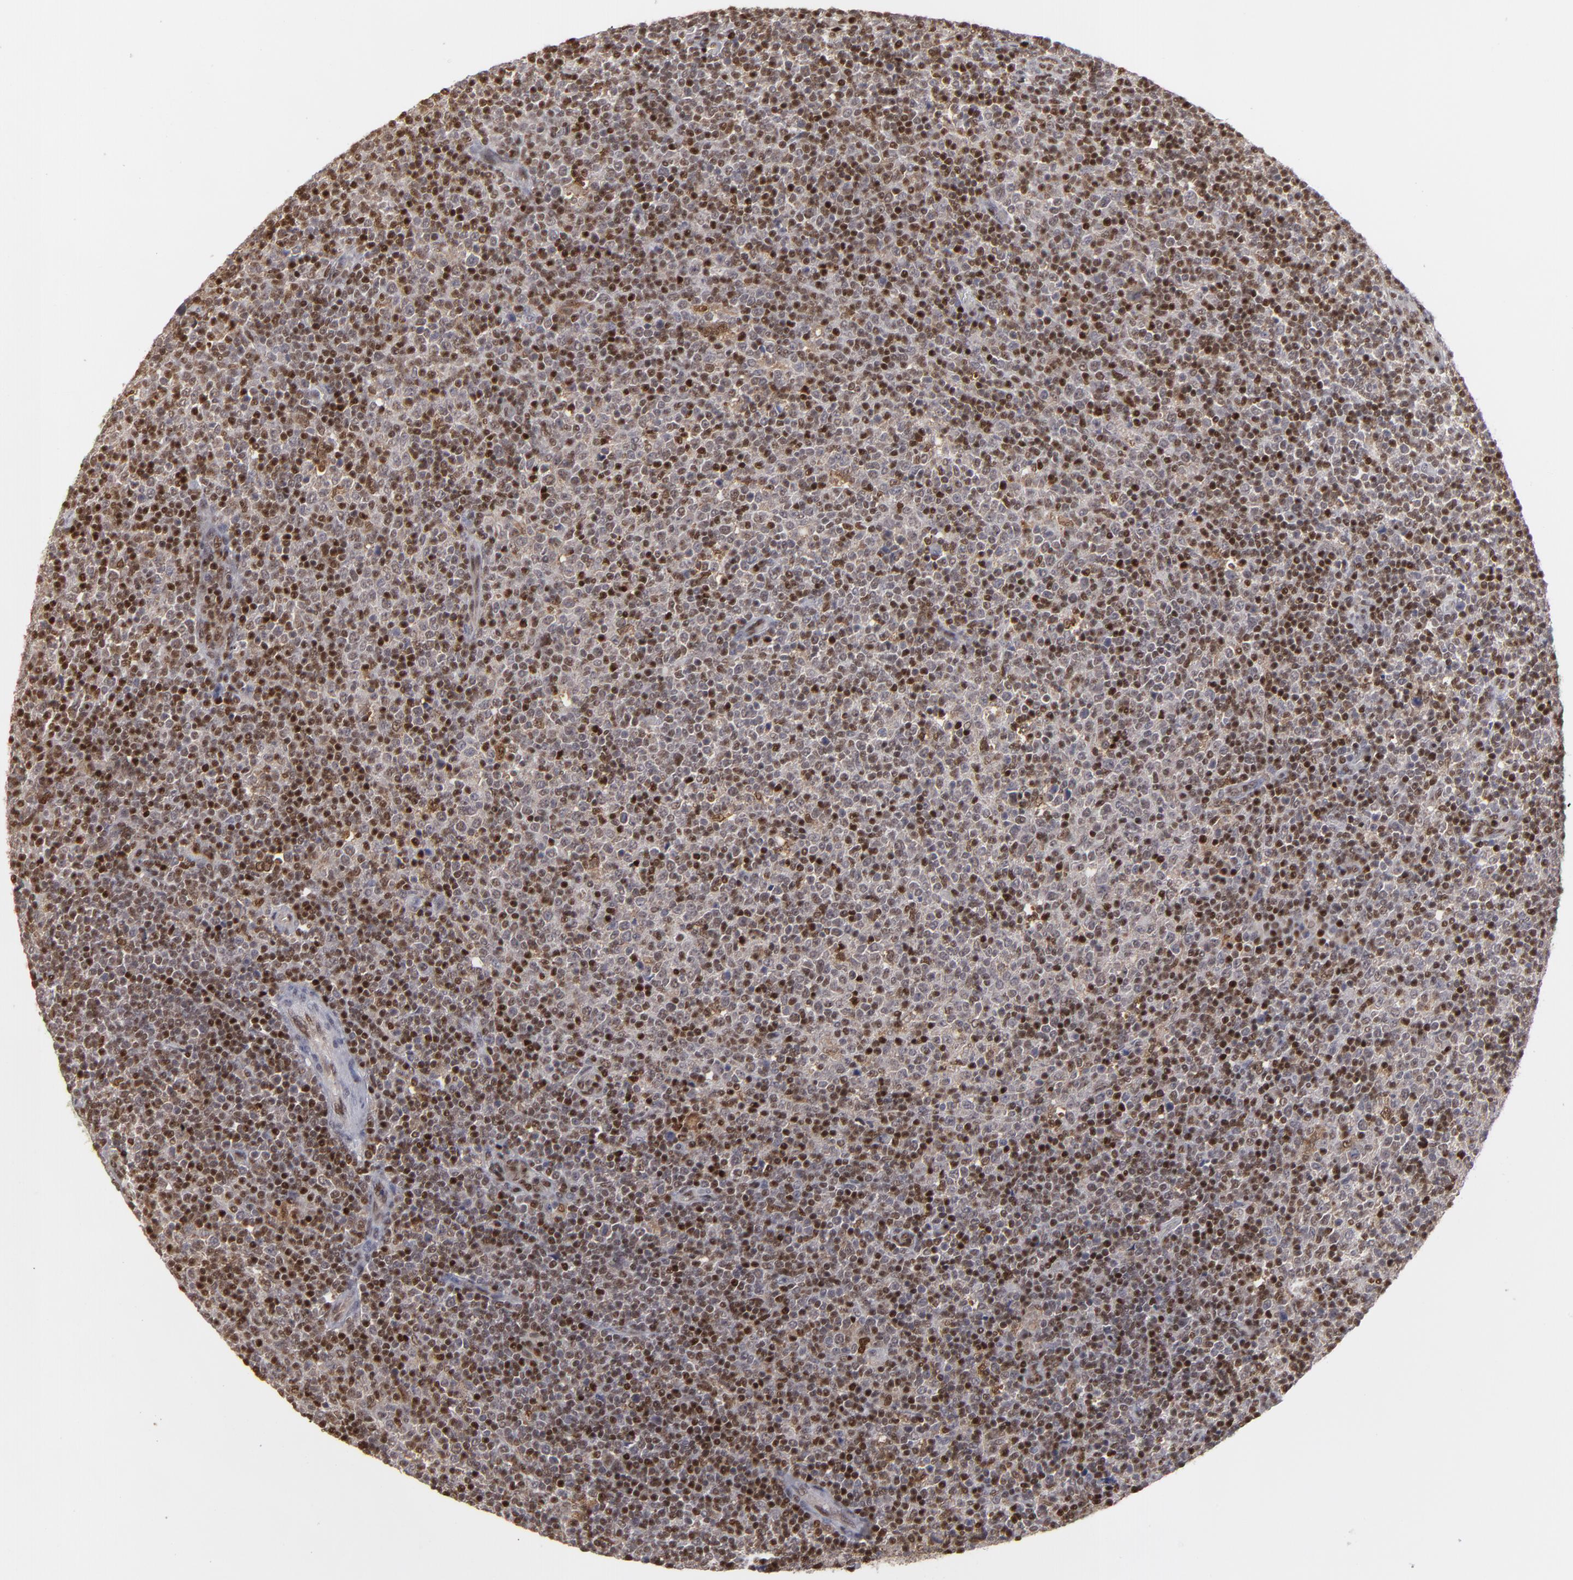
{"staining": {"intensity": "moderate", "quantity": "25%-75%", "location": "cytoplasmic/membranous,nuclear"}, "tissue": "lymphoma", "cell_type": "Tumor cells", "image_type": "cancer", "snomed": [{"axis": "morphology", "description": "Malignant lymphoma, non-Hodgkin's type, Low grade"}, {"axis": "topography", "description": "Lymph node"}], "caption": "Lymphoma stained with a brown dye demonstrates moderate cytoplasmic/membranous and nuclear positive staining in approximately 25%-75% of tumor cells.", "gene": "GSR", "patient": {"sex": "male", "age": 70}}